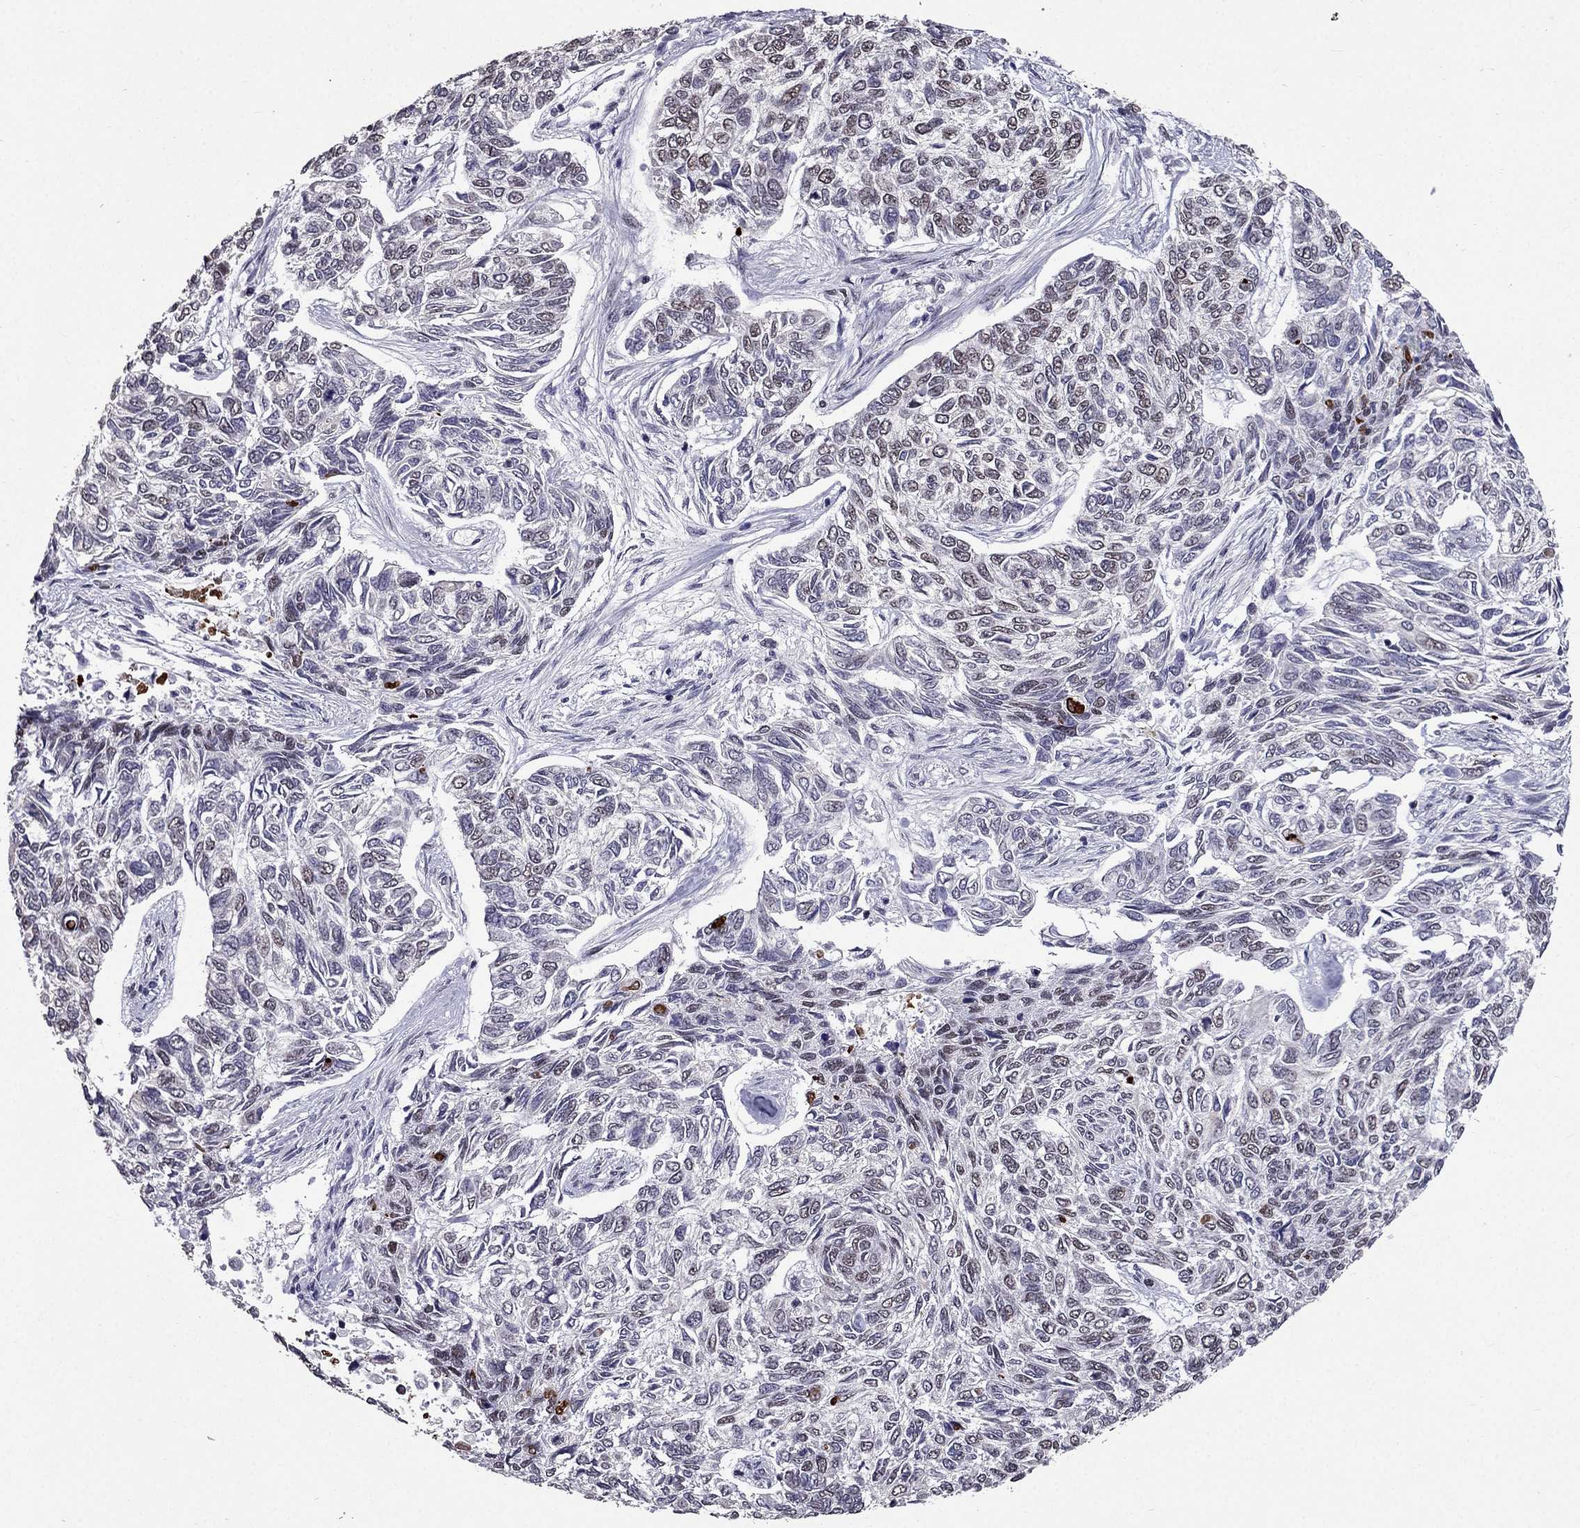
{"staining": {"intensity": "weak", "quantity": "<25%", "location": "nuclear"}, "tissue": "skin cancer", "cell_type": "Tumor cells", "image_type": "cancer", "snomed": [{"axis": "morphology", "description": "Basal cell carcinoma"}, {"axis": "topography", "description": "Skin"}], "caption": "An immunohistochemistry micrograph of skin cancer is shown. There is no staining in tumor cells of skin cancer.", "gene": "ZNF420", "patient": {"sex": "female", "age": 65}}